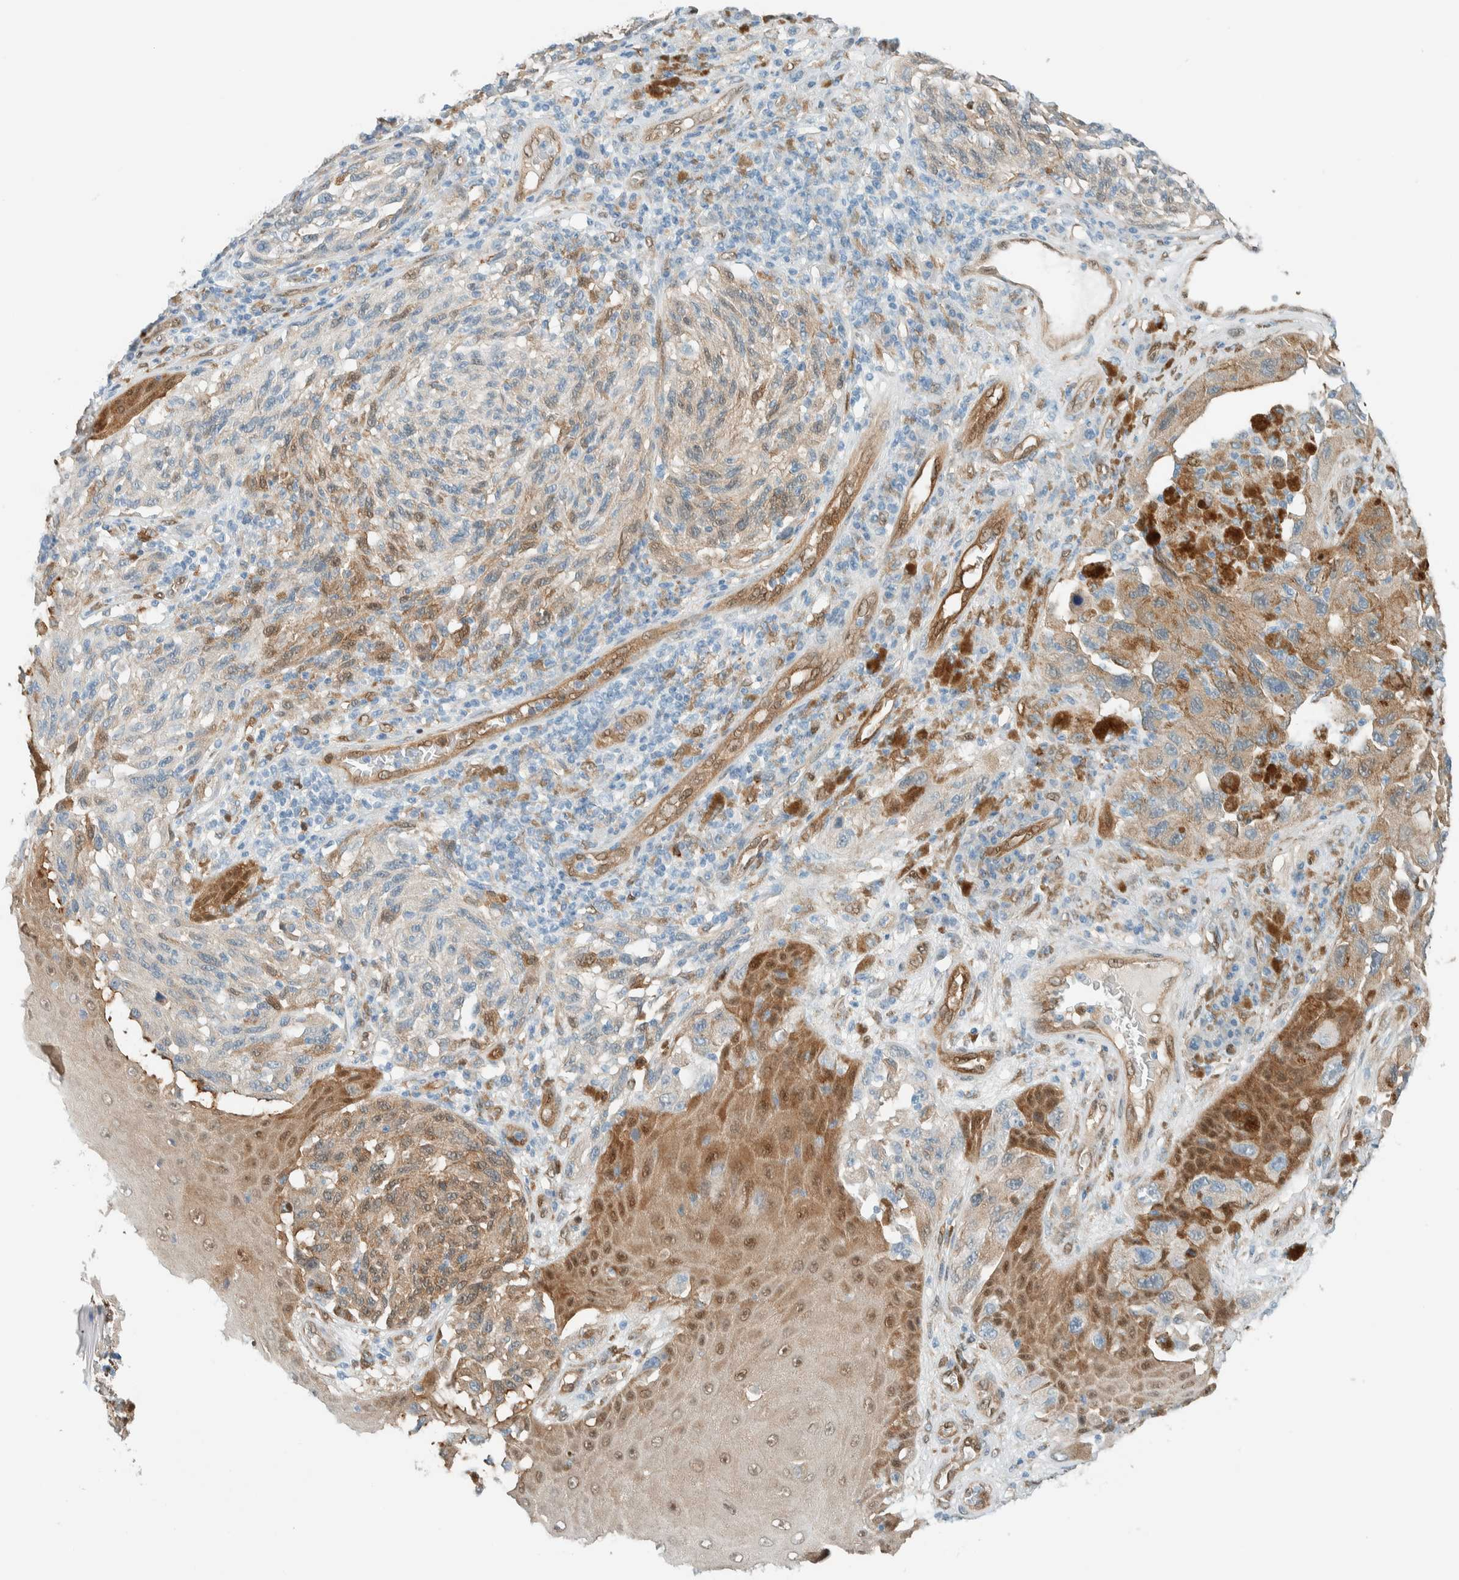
{"staining": {"intensity": "weak", "quantity": "25%-75%", "location": "cytoplasmic/membranous"}, "tissue": "melanoma", "cell_type": "Tumor cells", "image_type": "cancer", "snomed": [{"axis": "morphology", "description": "Malignant melanoma, NOS"}, {"axis": "topography", "description": "Skin"}], "caption": "Protein expression analysis of melanoma demonstrates weak cytoplasmic/membranous expression in approximately 25%-75% of tumor cells. The staining was performed using DAB (3,3'-diaminobenzidine), with brown indicating positive protein expression. Nuclei are stained blue with hematoxylin.", "gene": "NXN", "patient": {"sex": "female", "age": 73}}